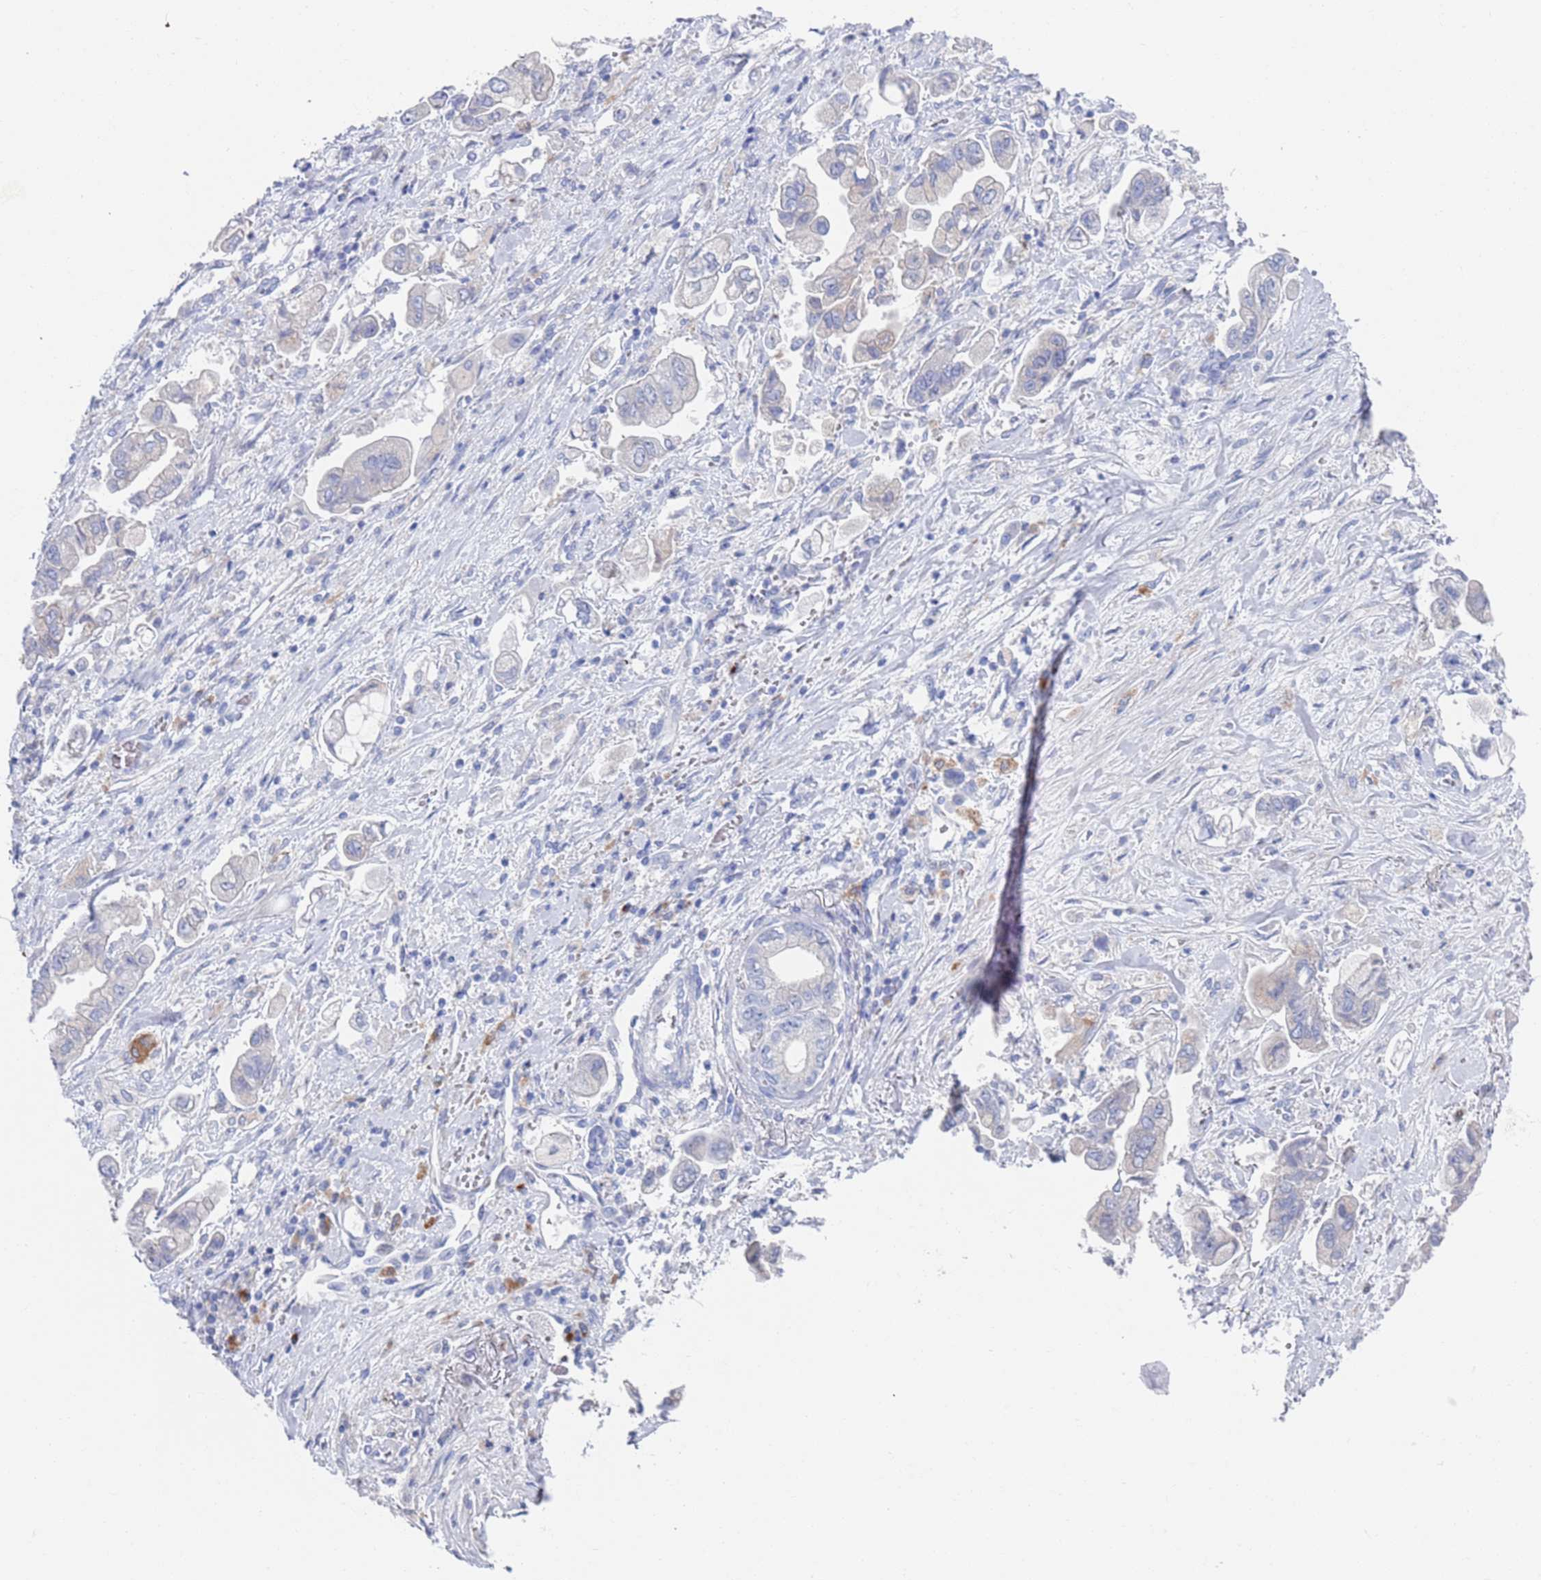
{"staining": {"intensity": "negative", "quantity": "none", "location": "none"}, "tissue": "stomach cancer", "cell_type": "Tumor cells", "image_type": "cancer", "snomed": [{"axis": "morphology", "description": "Adenocarcinoma, NOS"}, {"axis": "topography", "description": "Stomach"}], "caption": "Tumor cells show no significant positivity in stomach cancer. (Immunohistochemistry, brightfield microscopy, high magnification).", "gene": "FUCA1", "patient": {"sex": "male", "age": 62}}